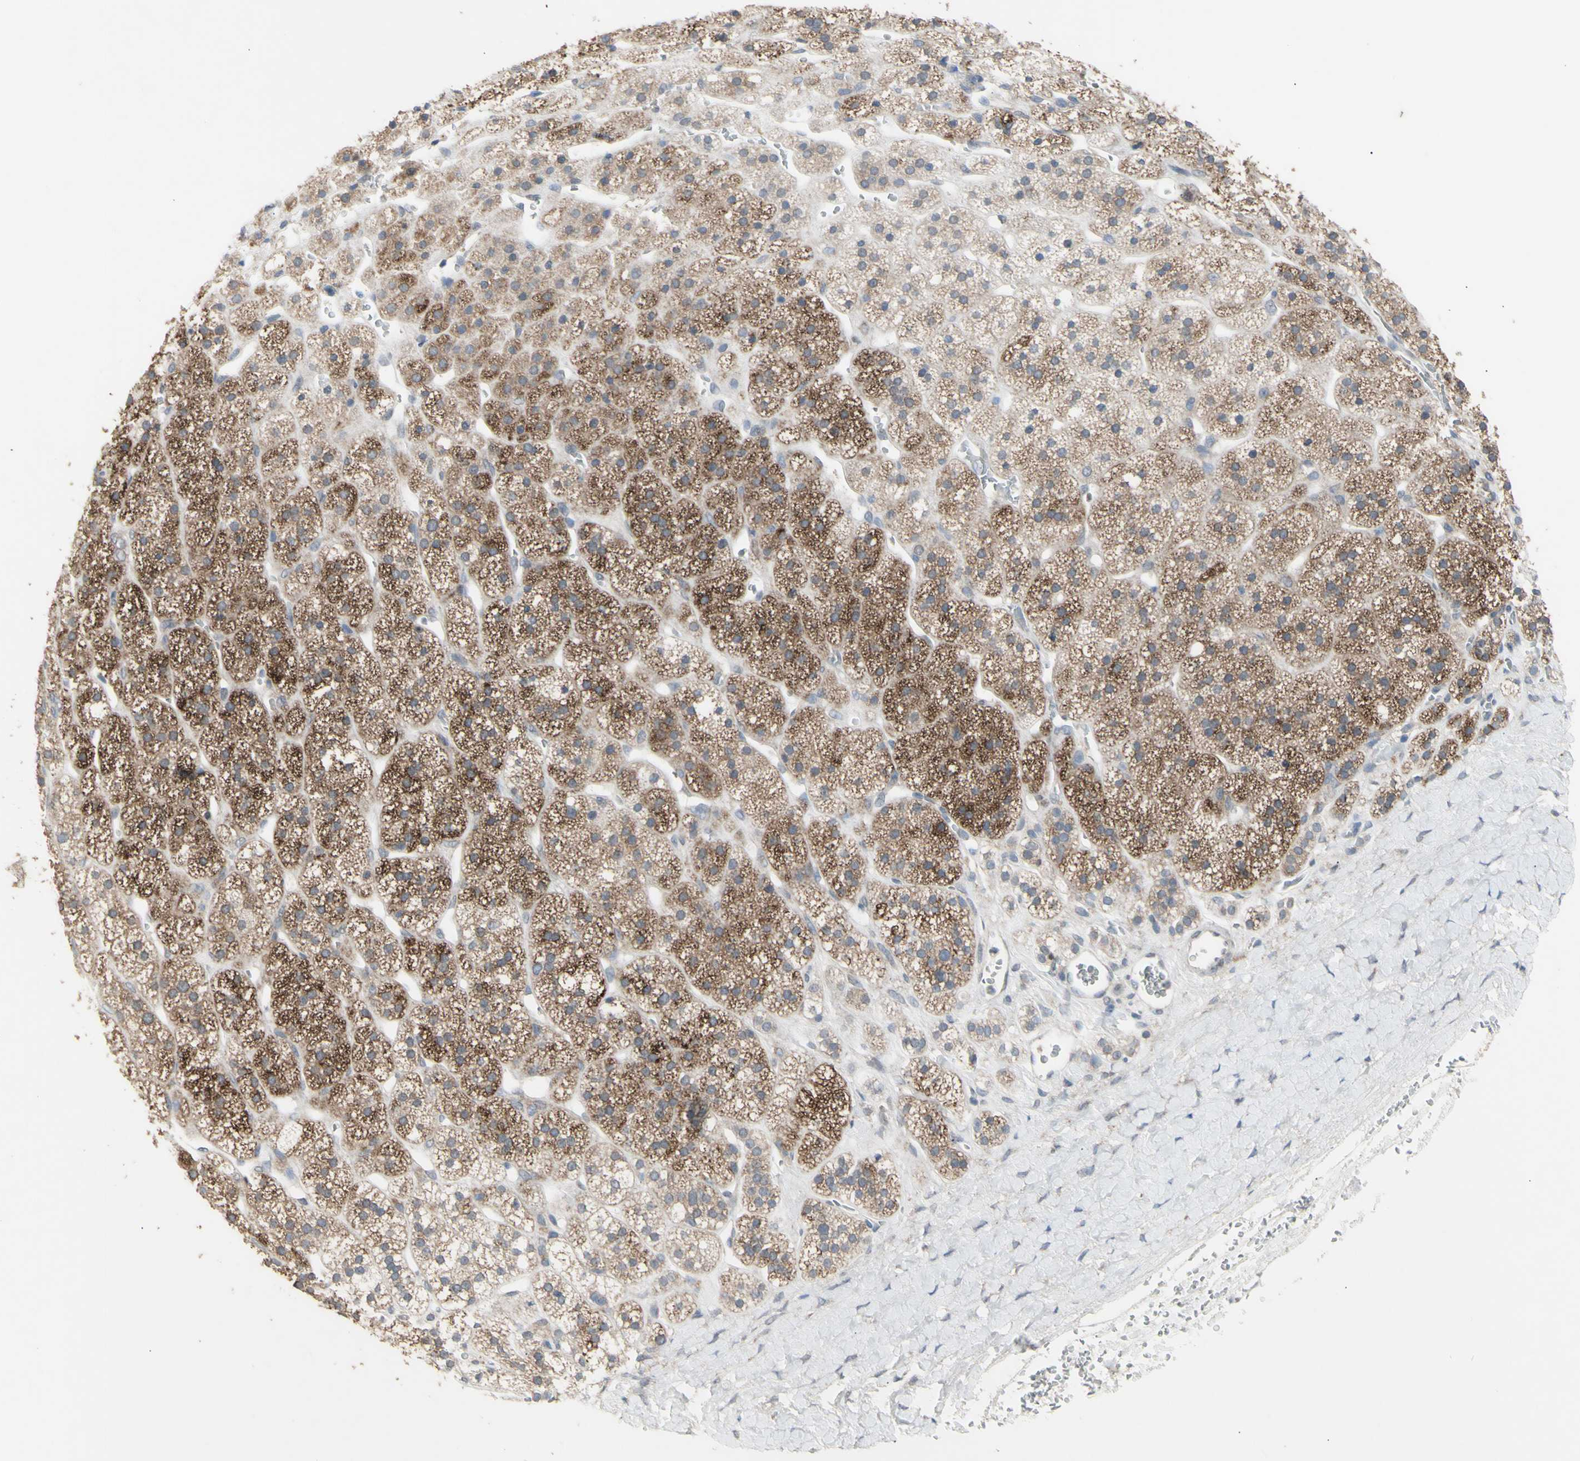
{"staining": {"intensity": "moderate", "quantity": ">75%", "location": "cytoplasmic/membranous"}, "tissue": "adrenal gland", "cell_type": "Glandular cells", "image_type": "normal", "snomed": [{"axis": "morphology", "description": "Normal tissue, NOS"}, {"axis": "topography", "description": "Adrenal gland"}], "caption": "Protein expression analysis of normal adrenal gland reveals moderate cytoplasmic/membranous expression in about >75% of glandular cells. The staining was performed using DAB (3,3'-diaminobenzidine) to visualize the protein expression in brown, while the nuclei were stained in blue with hematoxylin (Magnification: 20x).", "gene": "NLRP1", "patient": {"sex": "male", "age": 56}}